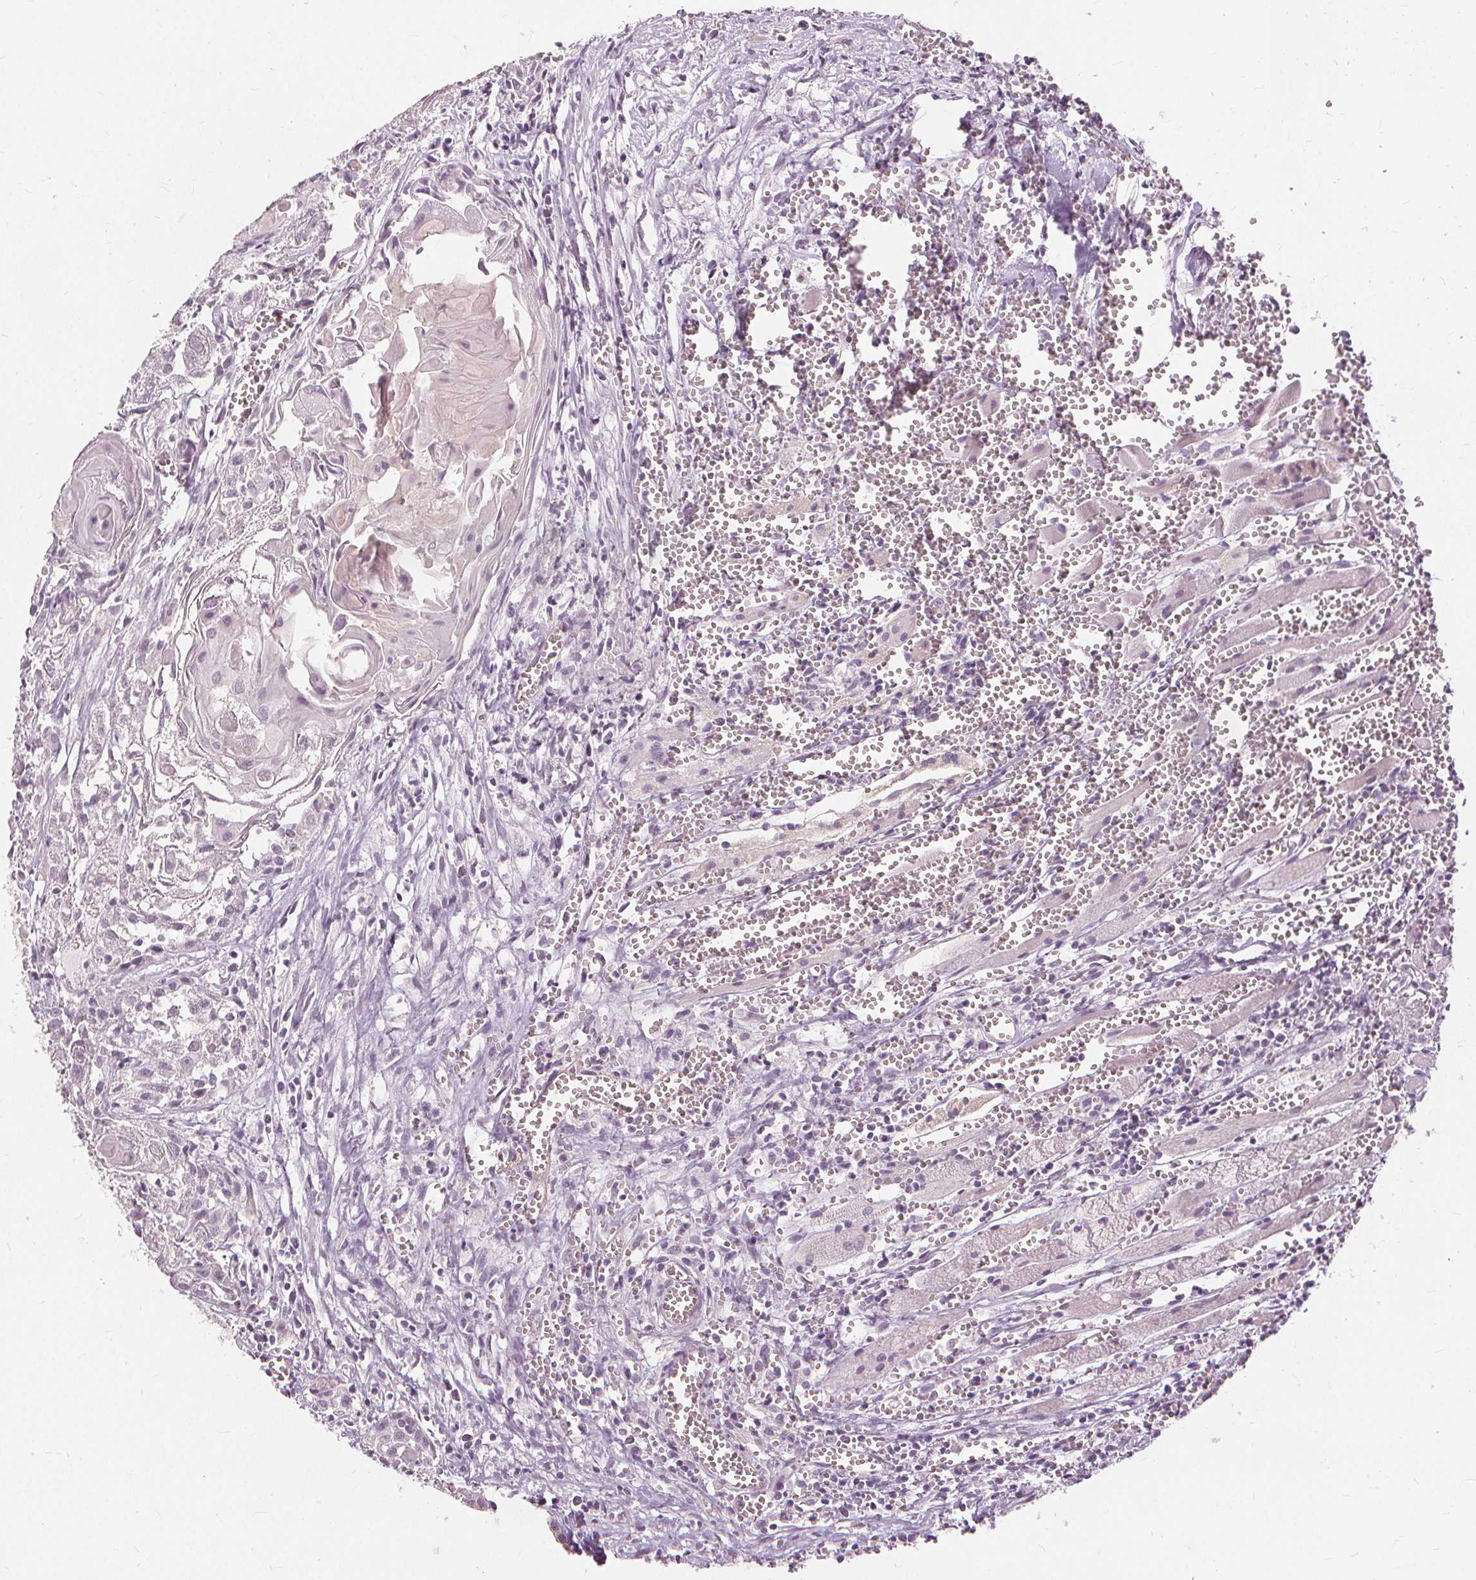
{"staining": {"intensity": "negative", "quantity": "none", "location": "none"}, "tissue": "head and neck cancer", "cell_type": "Tumor cells", "image_type": "cancer", "snomed": [{"axis": "morphology", "description": "Squamous cell carcinoma, NOS"}, {"axis": "topography", "description": "Head-Neck"}], "caption": "Tumor cells are negative for protein expression in human head and neck cancer.", "gene": "SFTPD", "patient": {"sex": "female", "age": 80}}